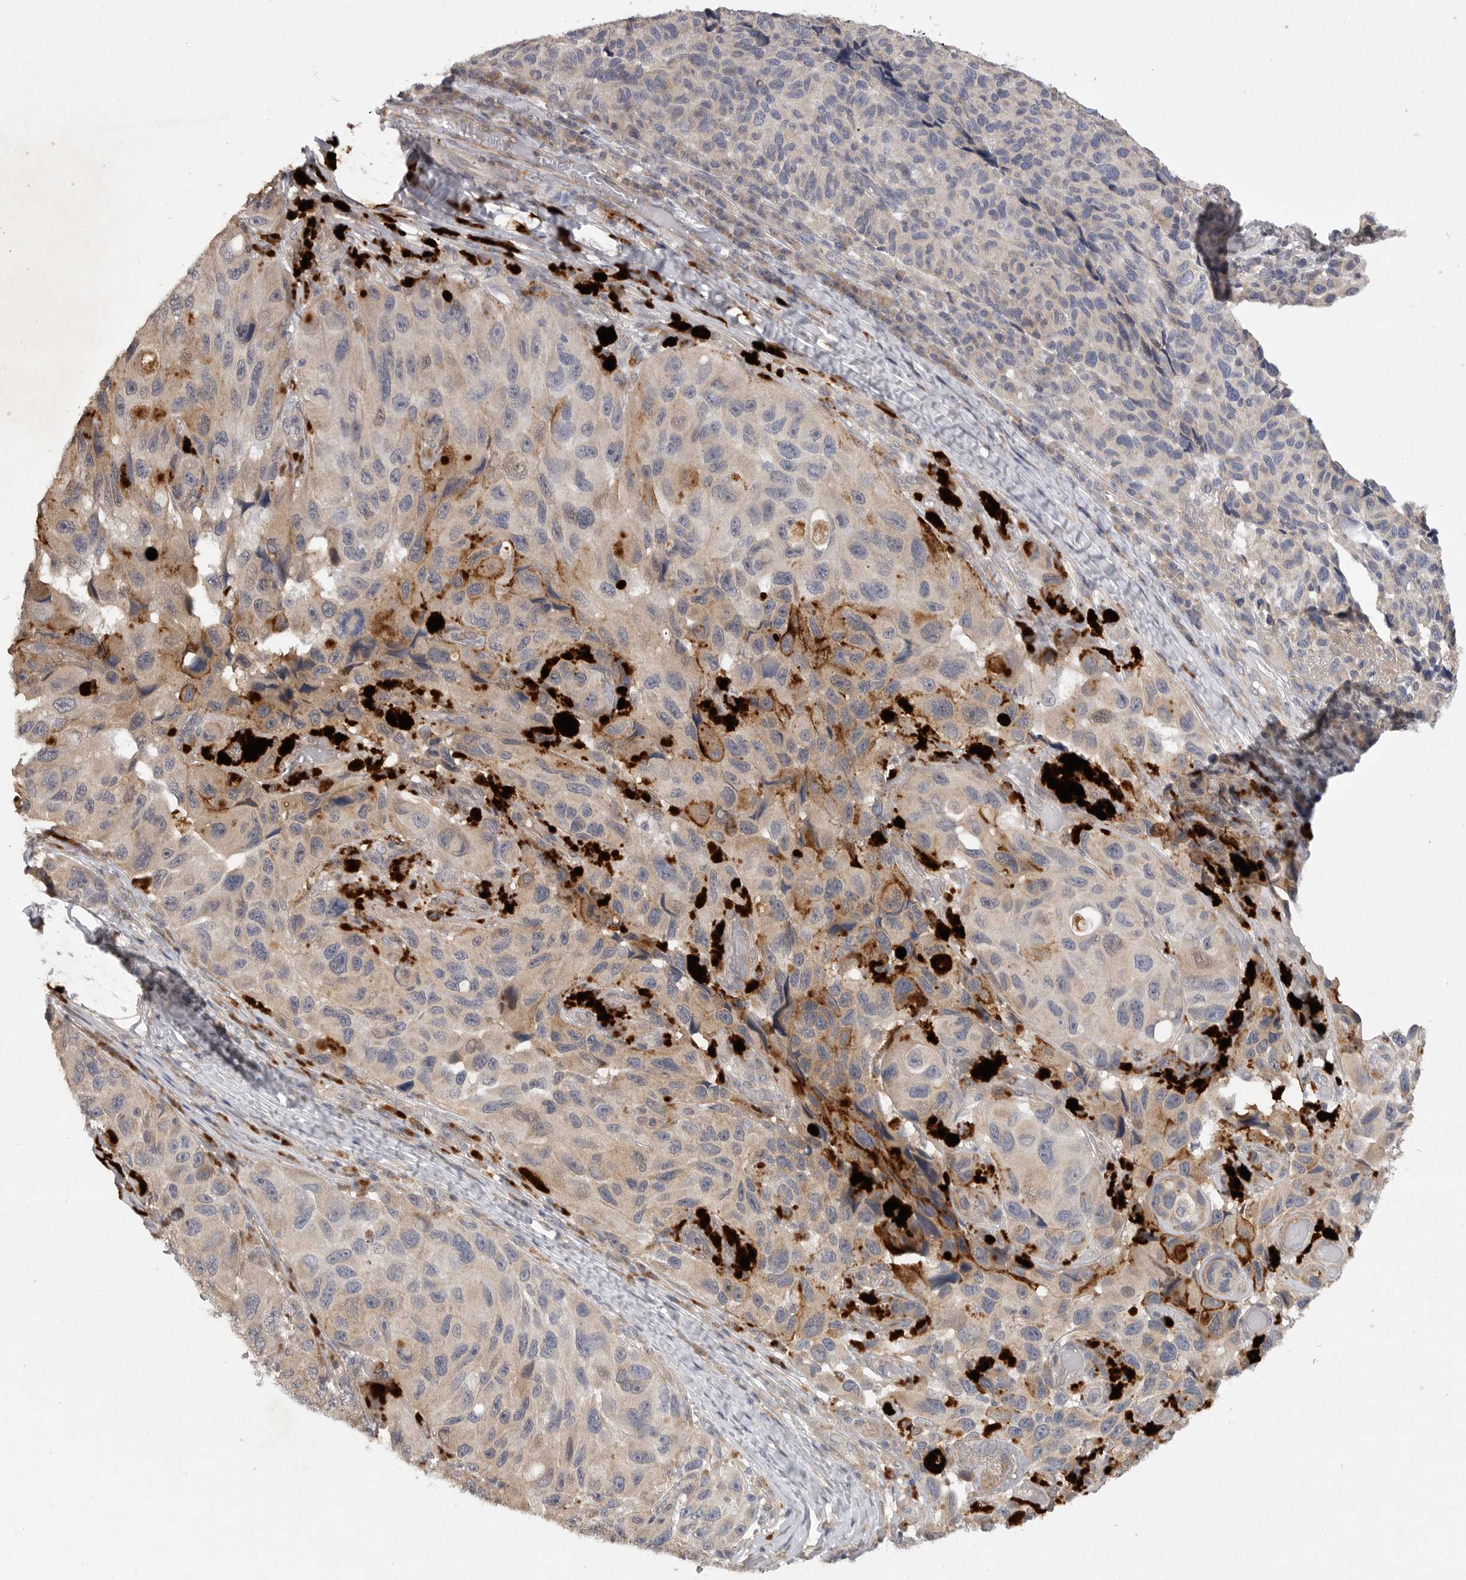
{"staining": {"intensity": "negative", "quantity": "none", "location": "none"}, "tissue": "melanoma", "cell_type": "Tumor cells", "image_type": "cancer", "snomed": [{"axis": "morphology", "description": "Malignant melanoma, NOS"}, {"axis": "topography", "description": "Skin"}], "caption": "Tumor cells are negative for brown protein staining in malignant melanoma. (DAB immunohistochemistry (IHC) with hematoxylin counter stain).", "gene": "EDEM3", "patient": {"sex": "female", "age": 73}}